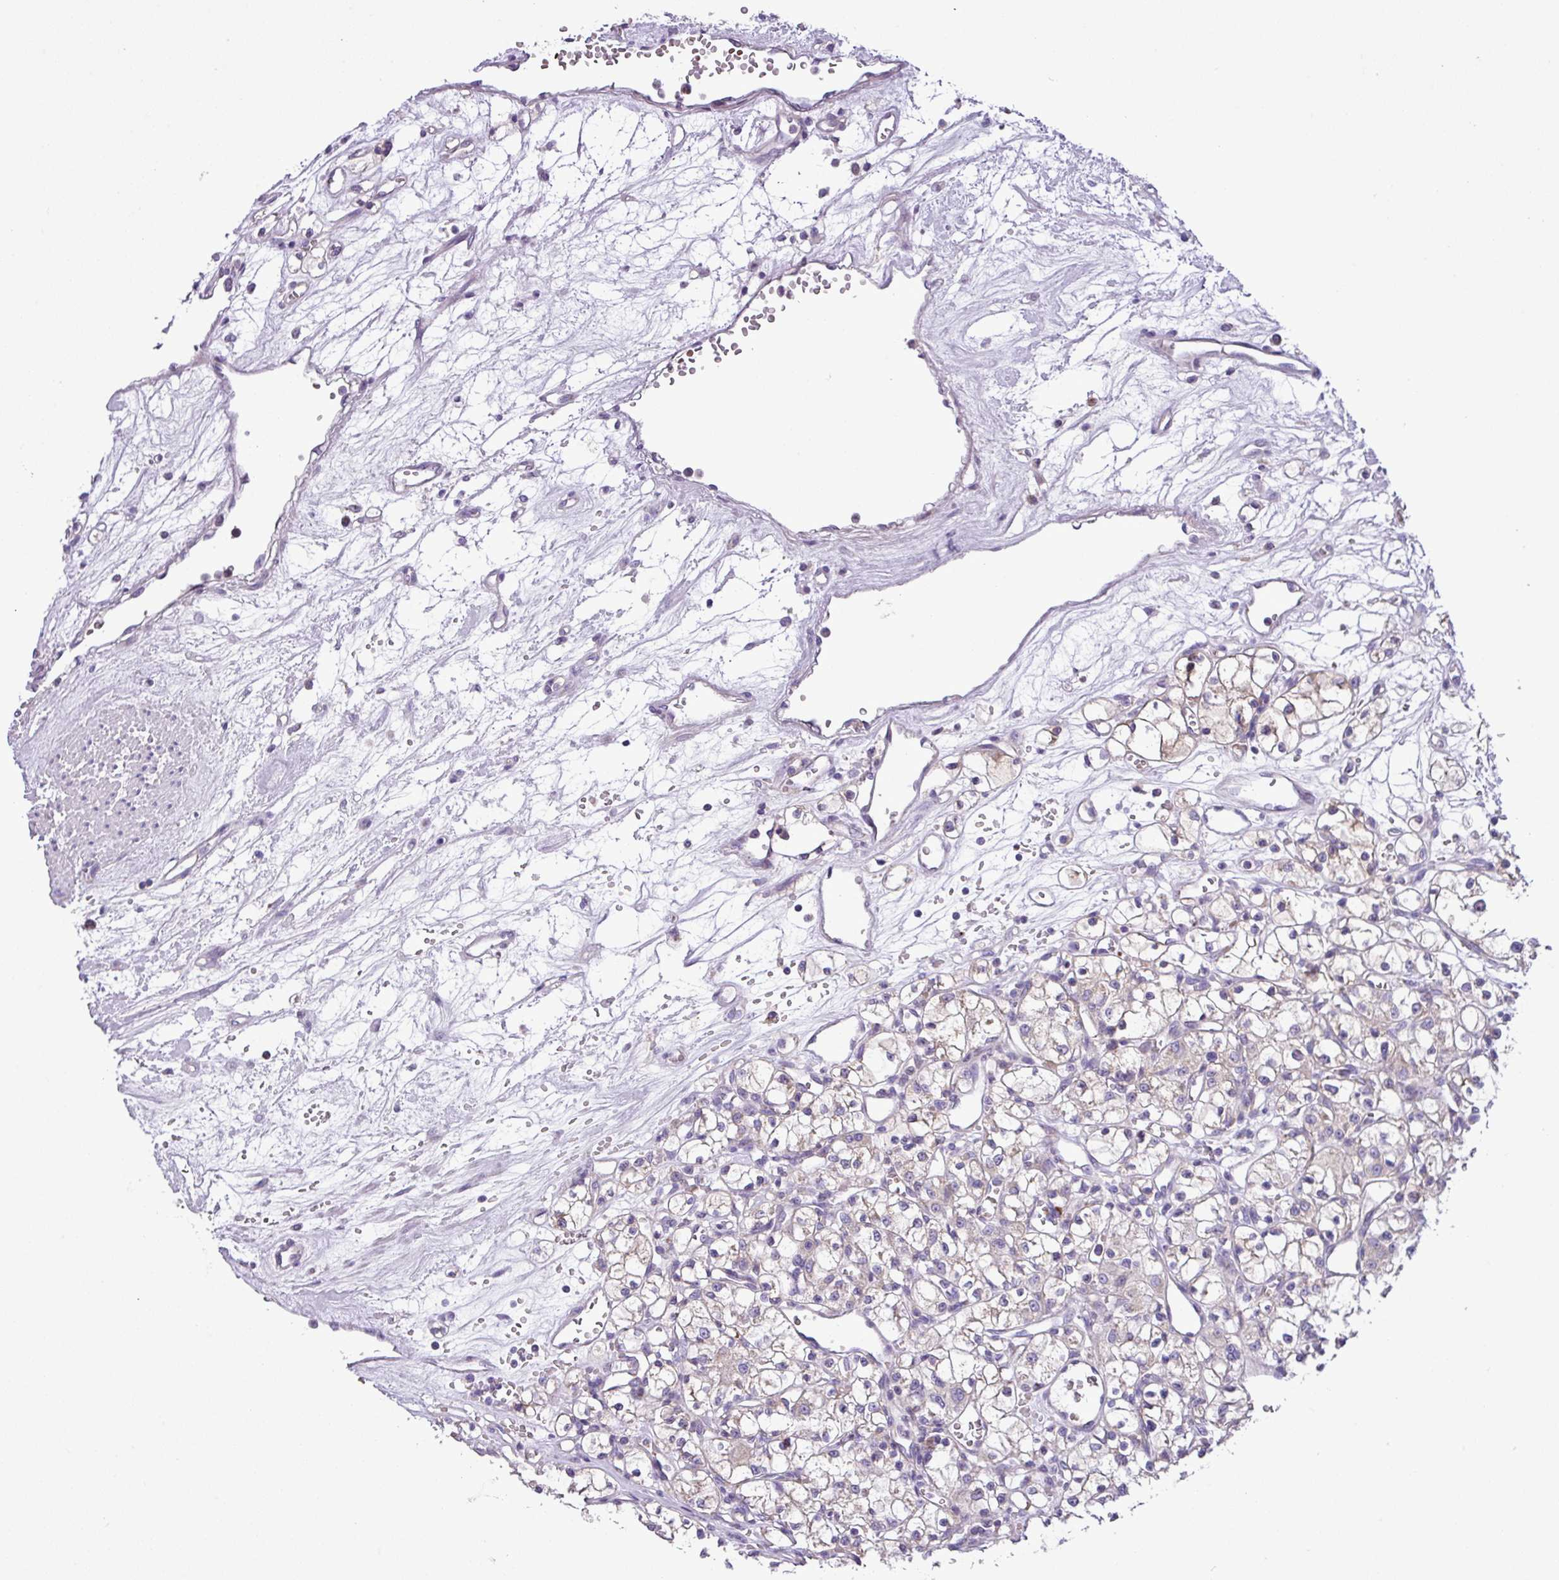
{"staining": {"intensity": "negative", "quantity": "none", "location": "none"}, "tissue": "renal cancer", "cell_type": "Tumor cells", "image_type": "cancer", "snomed": [{"axis": "morphology", "description": "Adenocarcinoma, NOS"}, {"axis": "topography", "description": "Kidney"}], "caption": "A high-resolution image shows immunohistochemistry staining of renal adenocarcinoma, which shows no significant staining in tumor cells.", "gene": "FAM183A", "patient": {"sex": "female", "age": 59}}